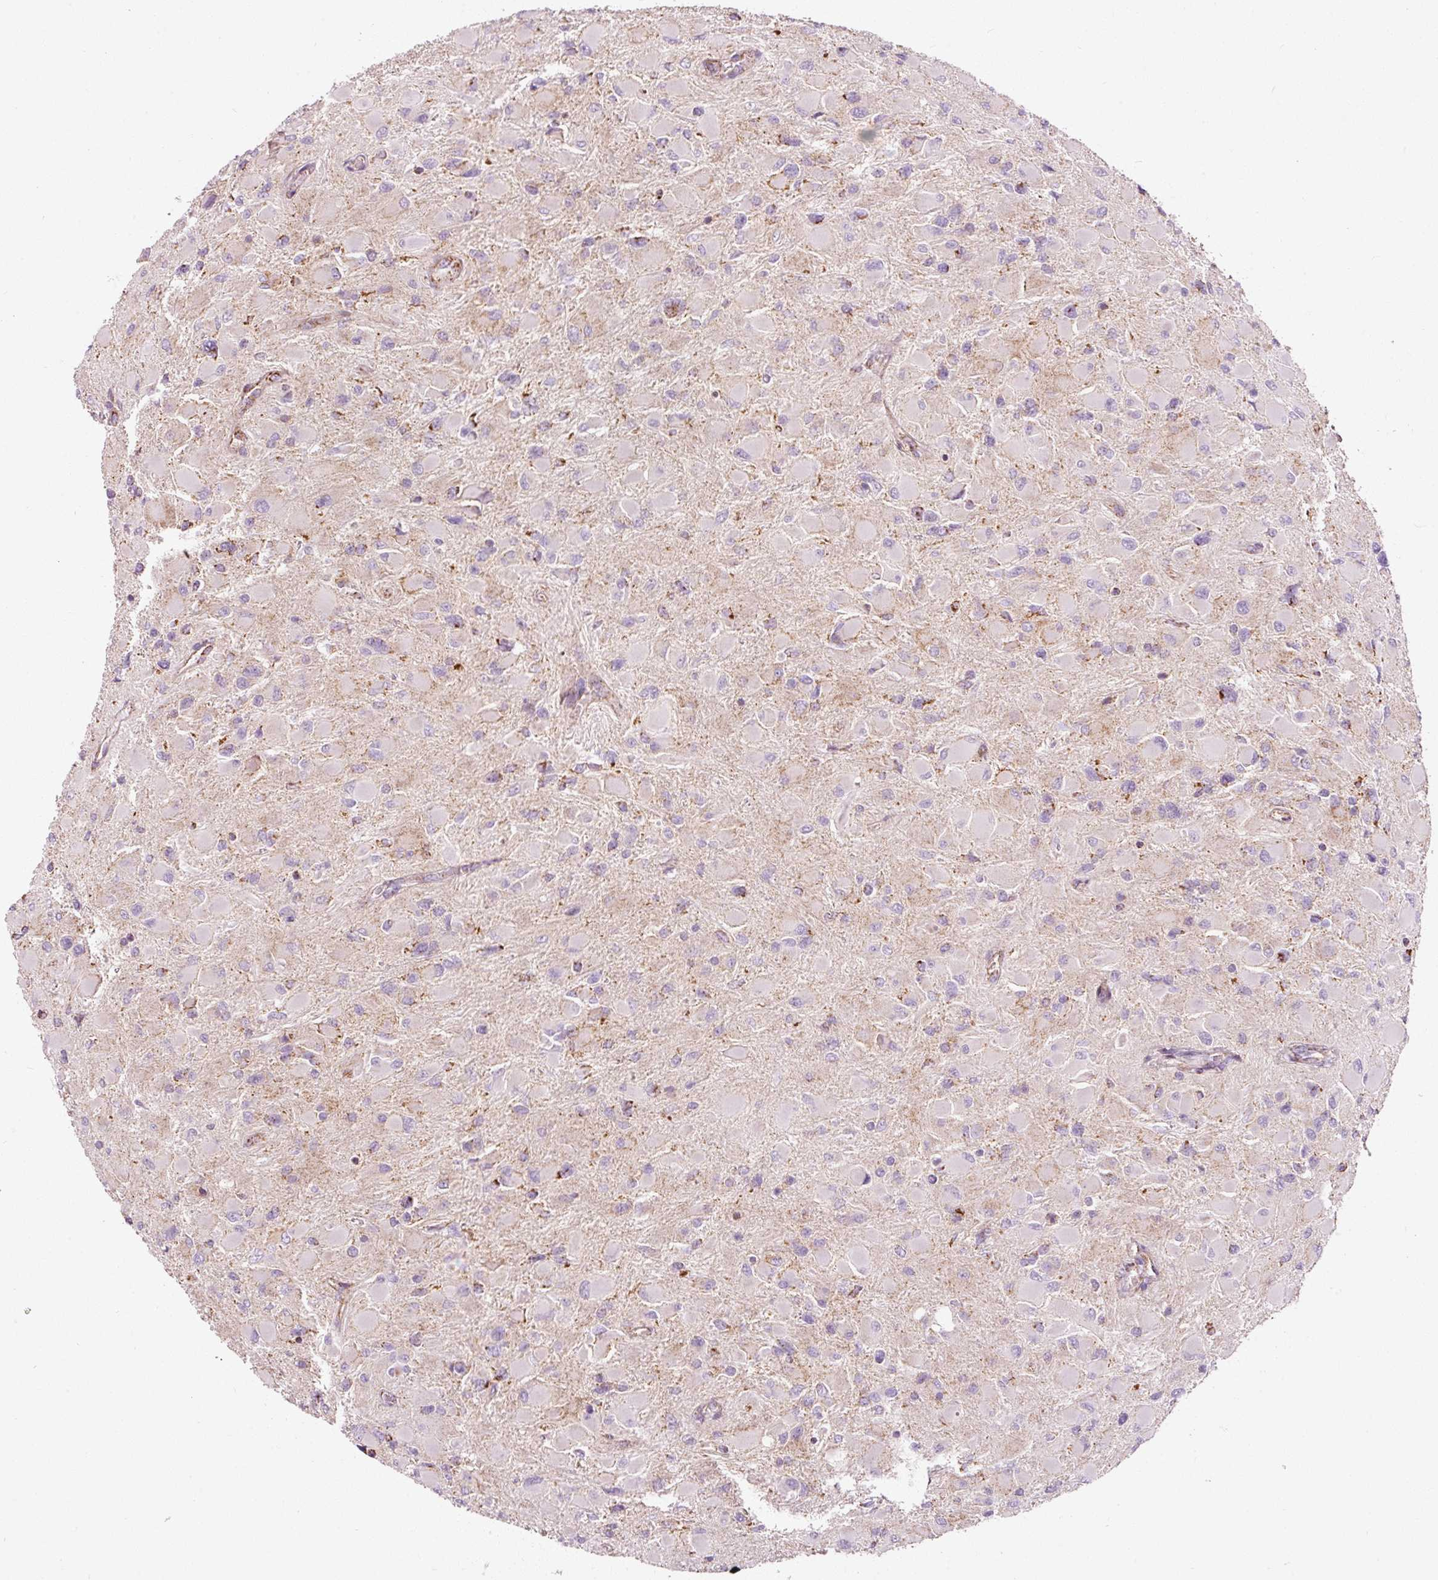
{"staining": {"intensity": "negative", "quantity": "none", "location": "none"}, "tissue": "glioma", "cell_type": "Tumor cells", "image_type": "cancer", "snomed": [{"axis": "morphology", "description": "Glioma, malignant, High grade"}, {"axis": "topography", "description": "Cerebral cortex"}], "caption": "A micrograph of human malignant glioma (high-grade) is negative for staining in tumor cells. (DAB (3,3'-diaminobenzidine) IHC, high magnification).", "gene": "NDUFB4", "patient": {"sex": "female", "age": 36}}